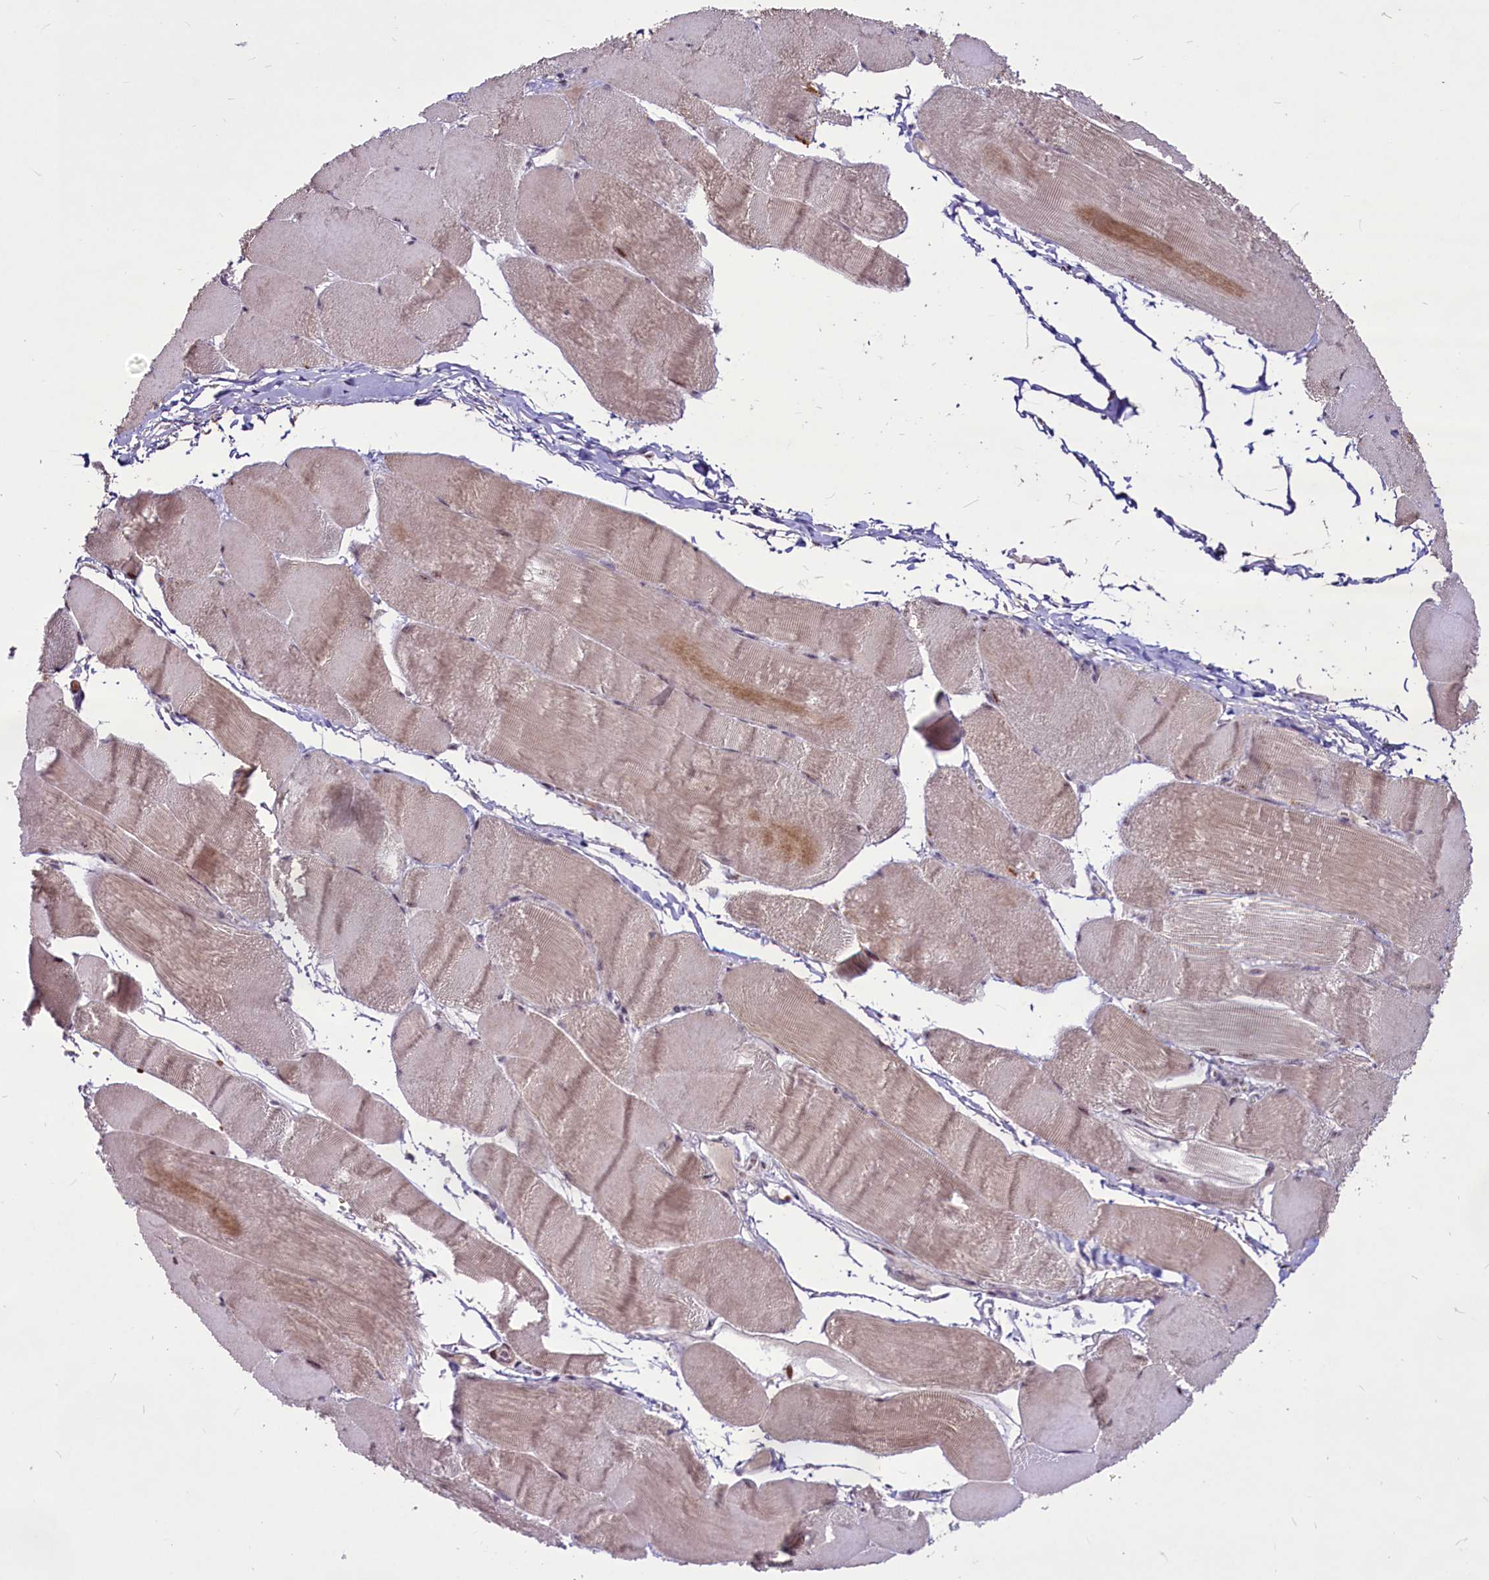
{"staining": {"intensity": "weak", "quantity": "25%-75%", "location": "cytoplasmic/membranous"}, "tissue": "skeletal muscle", "cell_type": "Myocytes", "image_type": "normal", "snomed": [{"axis": "morphology", "description": "Normal tissue, NOS"}, {"axis": "morphology", "description": "Basal cell carcinoma"}, {"axis": "topography", "description": "Skeletal muscle"}], "caption": "Immunohistochemical staining of unremarkable human skeletal muscle reveals weak cytoplasmic/membranous protein positivity in about 25%-75% of myocytes.", "gene": "SUSD3", "patient": {"sex": "female", "age": 64}}